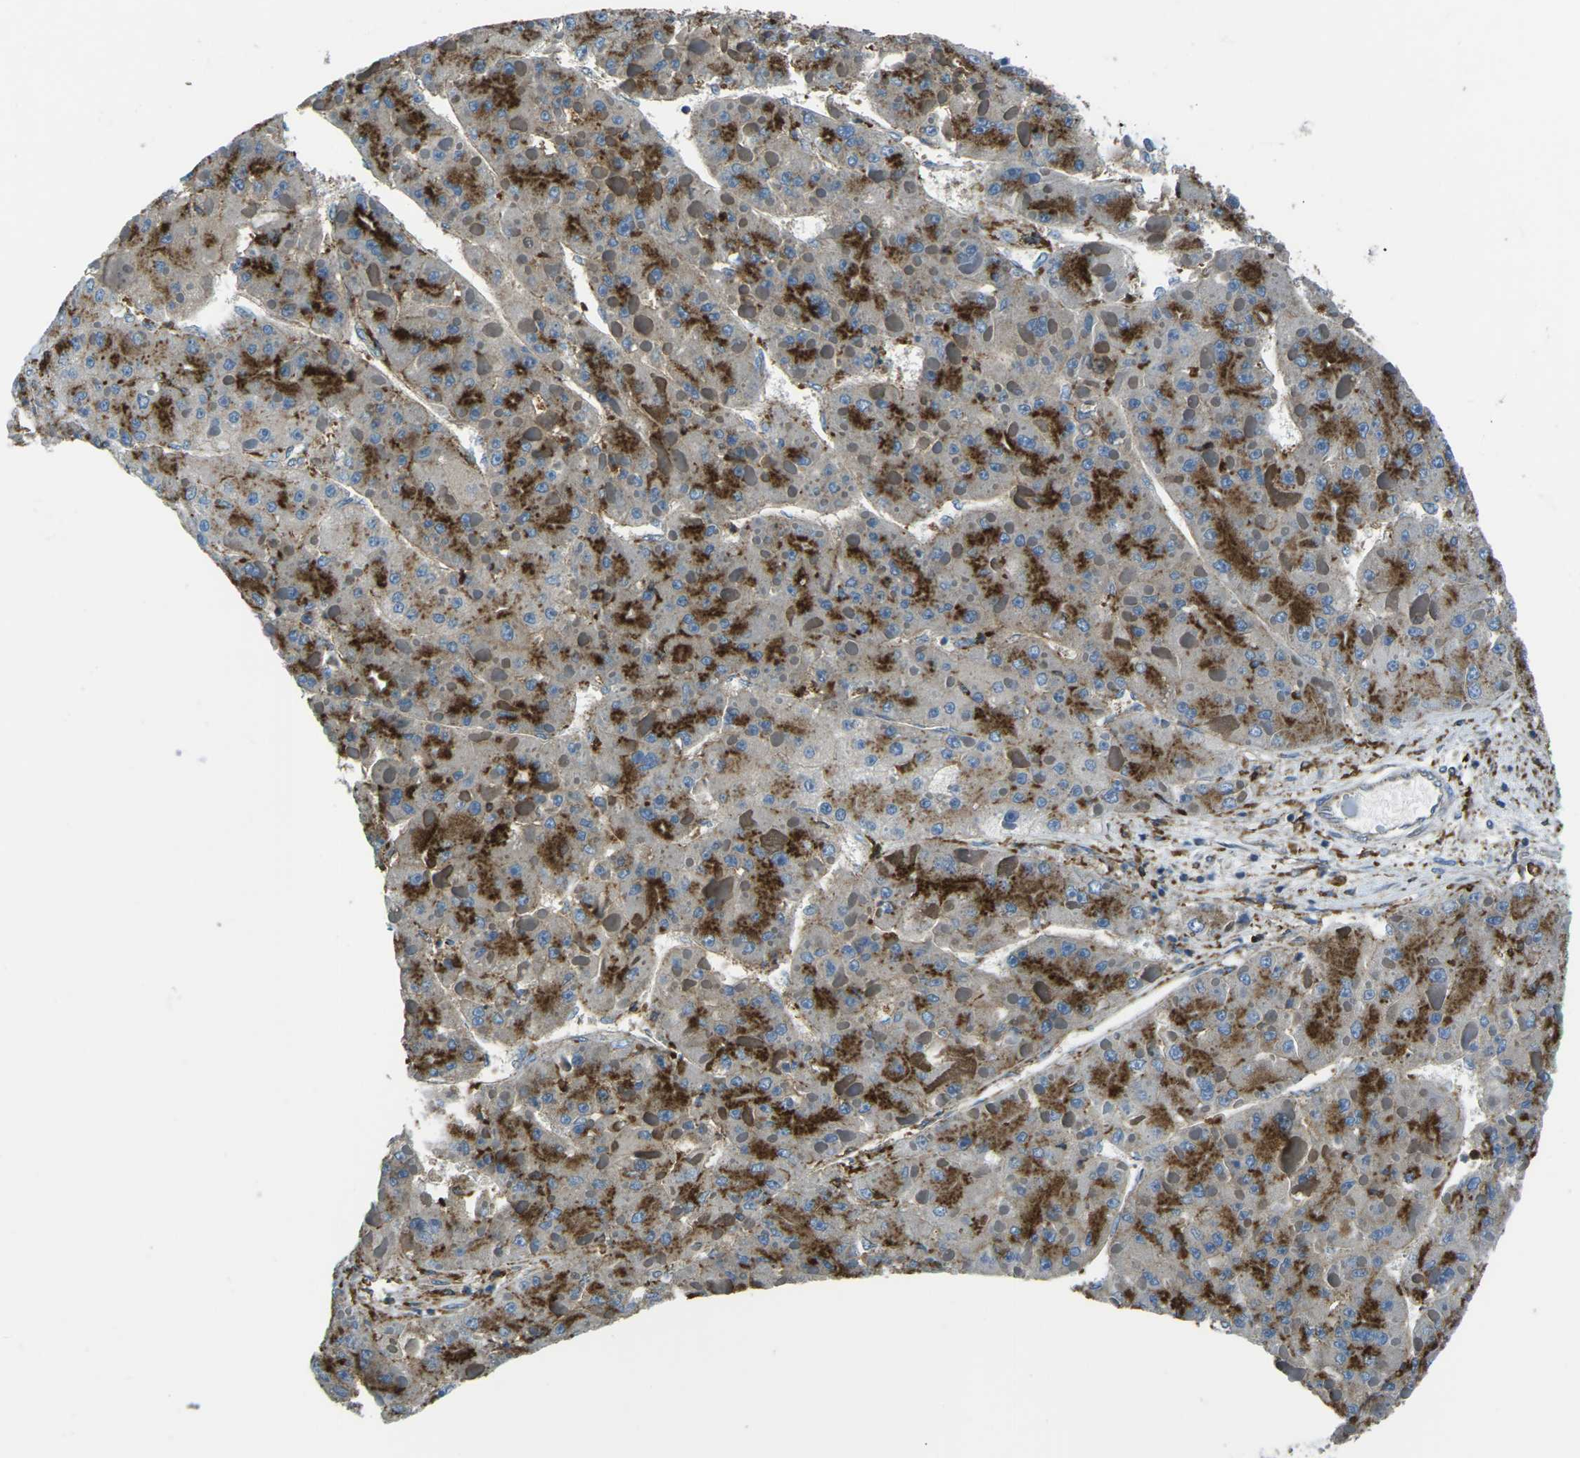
{"staining": {"intensity": "strong", "quantity": "25%-75%", "location": "cytoplasmic/membranous"}, "tissue": "liver cancer", "cell_type": "Tumor cells", "image_type": "cancer", "snomed": [{"axis": "morphology", "description": "Carcinoma, Hepatocellular, NOS"}, {"axis": "topography", "description": "Liver"}], "caption": "High-power microscopy captured an IHC photomicrograph of liver cancer, revealing strong cytoplasmic/membranous expression in about 25%-75% of tumor cells. The staining was performed using DAB (3,3'-diaminobenzidine) to visualize the protein expression in brown, while the nuclei were stained in blue with hematoxylin (Magnification: 20x).", "gene": "CDK17", "patient": {"sex": "female", "age": 73}}